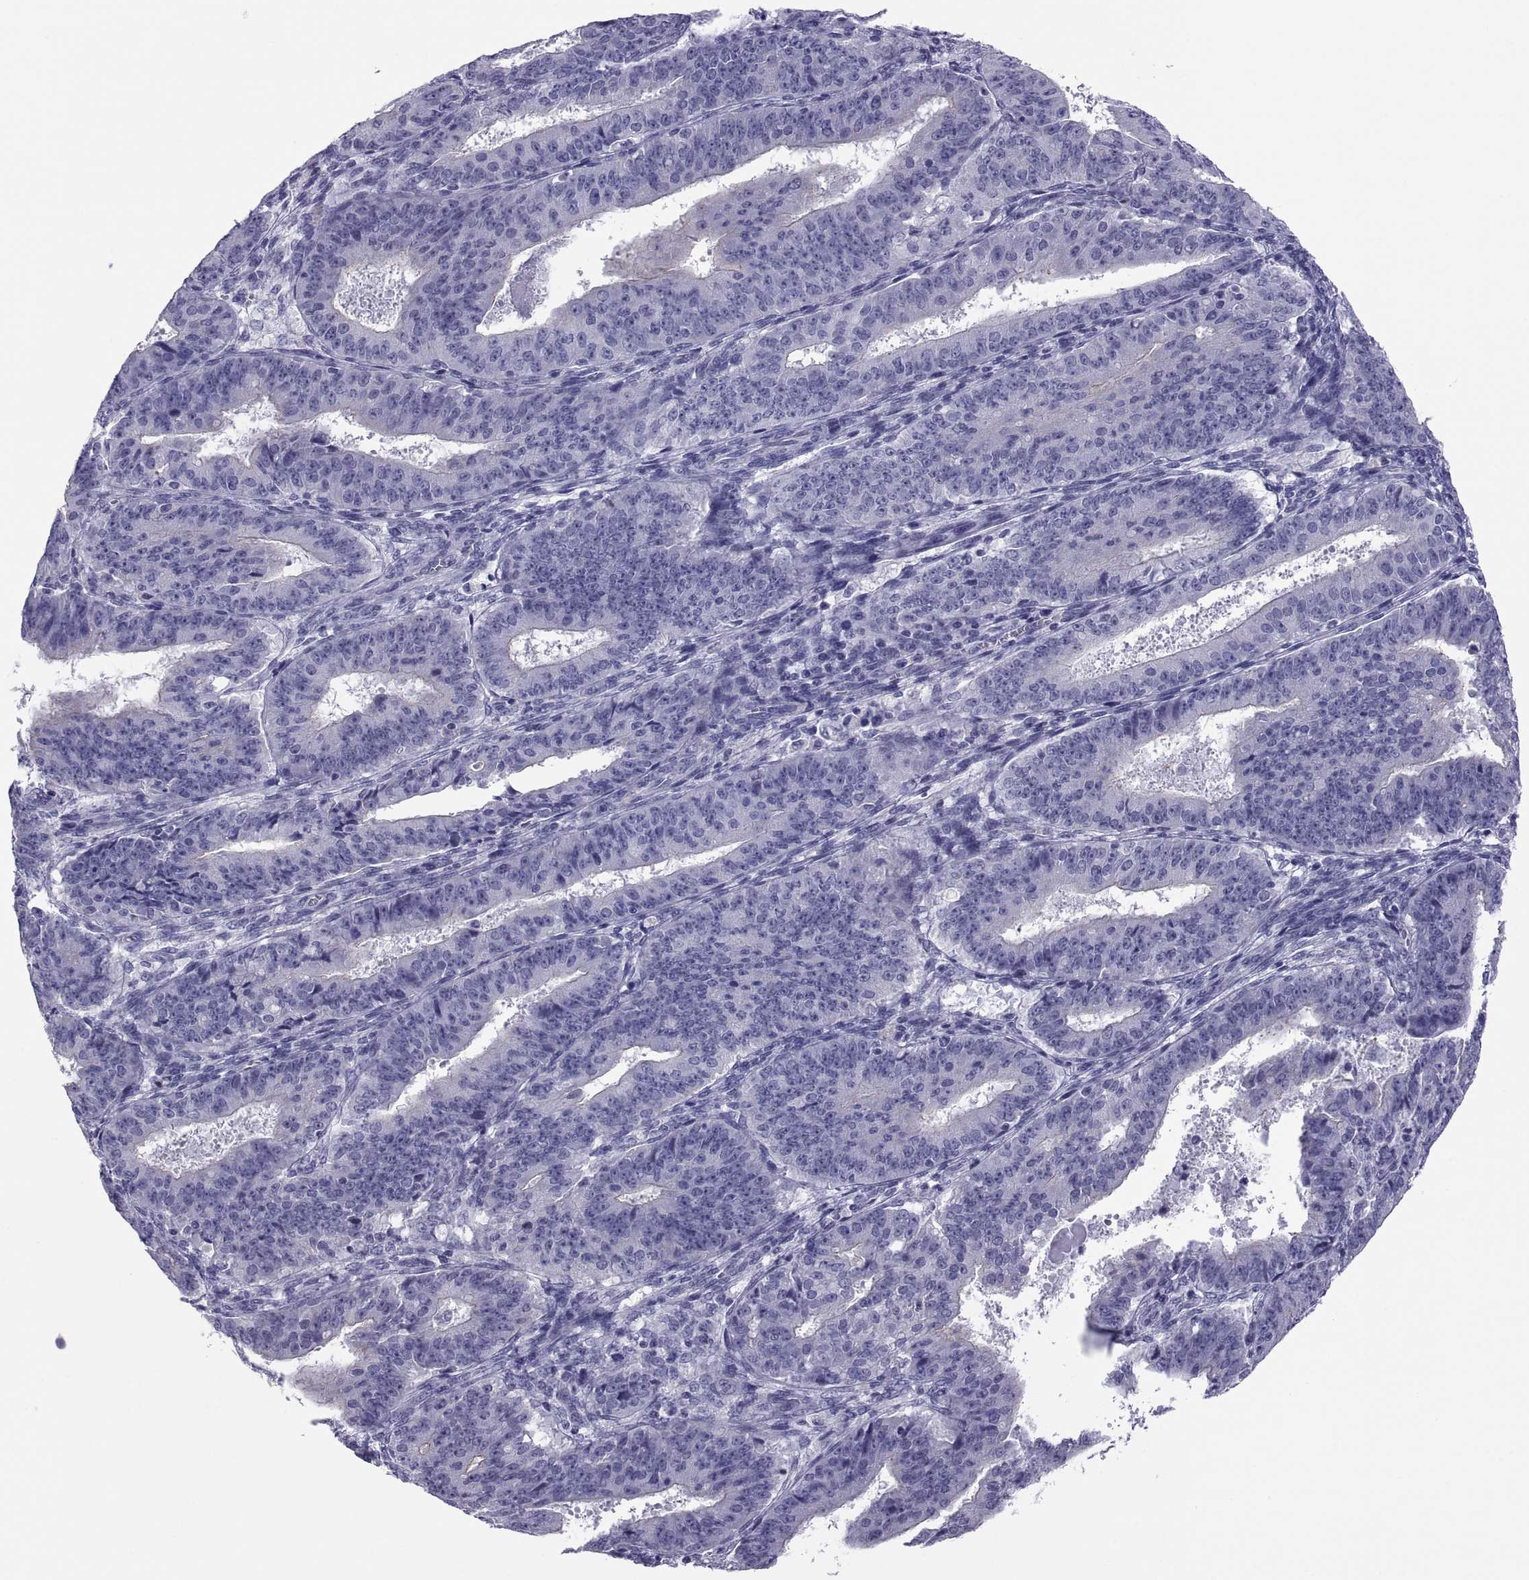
{"staining": {"intensity": "negative", "quantity": "none", "location": "none"}, "tissue": "ovarian cancer", "cell_type": "Tumor cells", "image_type": "cancer", "snomed": [{"axis": "morphology", "description": "Carcinoma, endometroid"}, {"axis": "topography", "description": "Ovary"}], "caption": "IHC image of neoplastic tissue: endometroid carcinoma (ovarian) stained with DAB (3,3'-diaminobenzidine) demonstrates no significant protein expression in tumor cells. (DAB IHC, high magnification).", "gene": "RNASE12", "patient": {"sex": "female", "age": 42}}